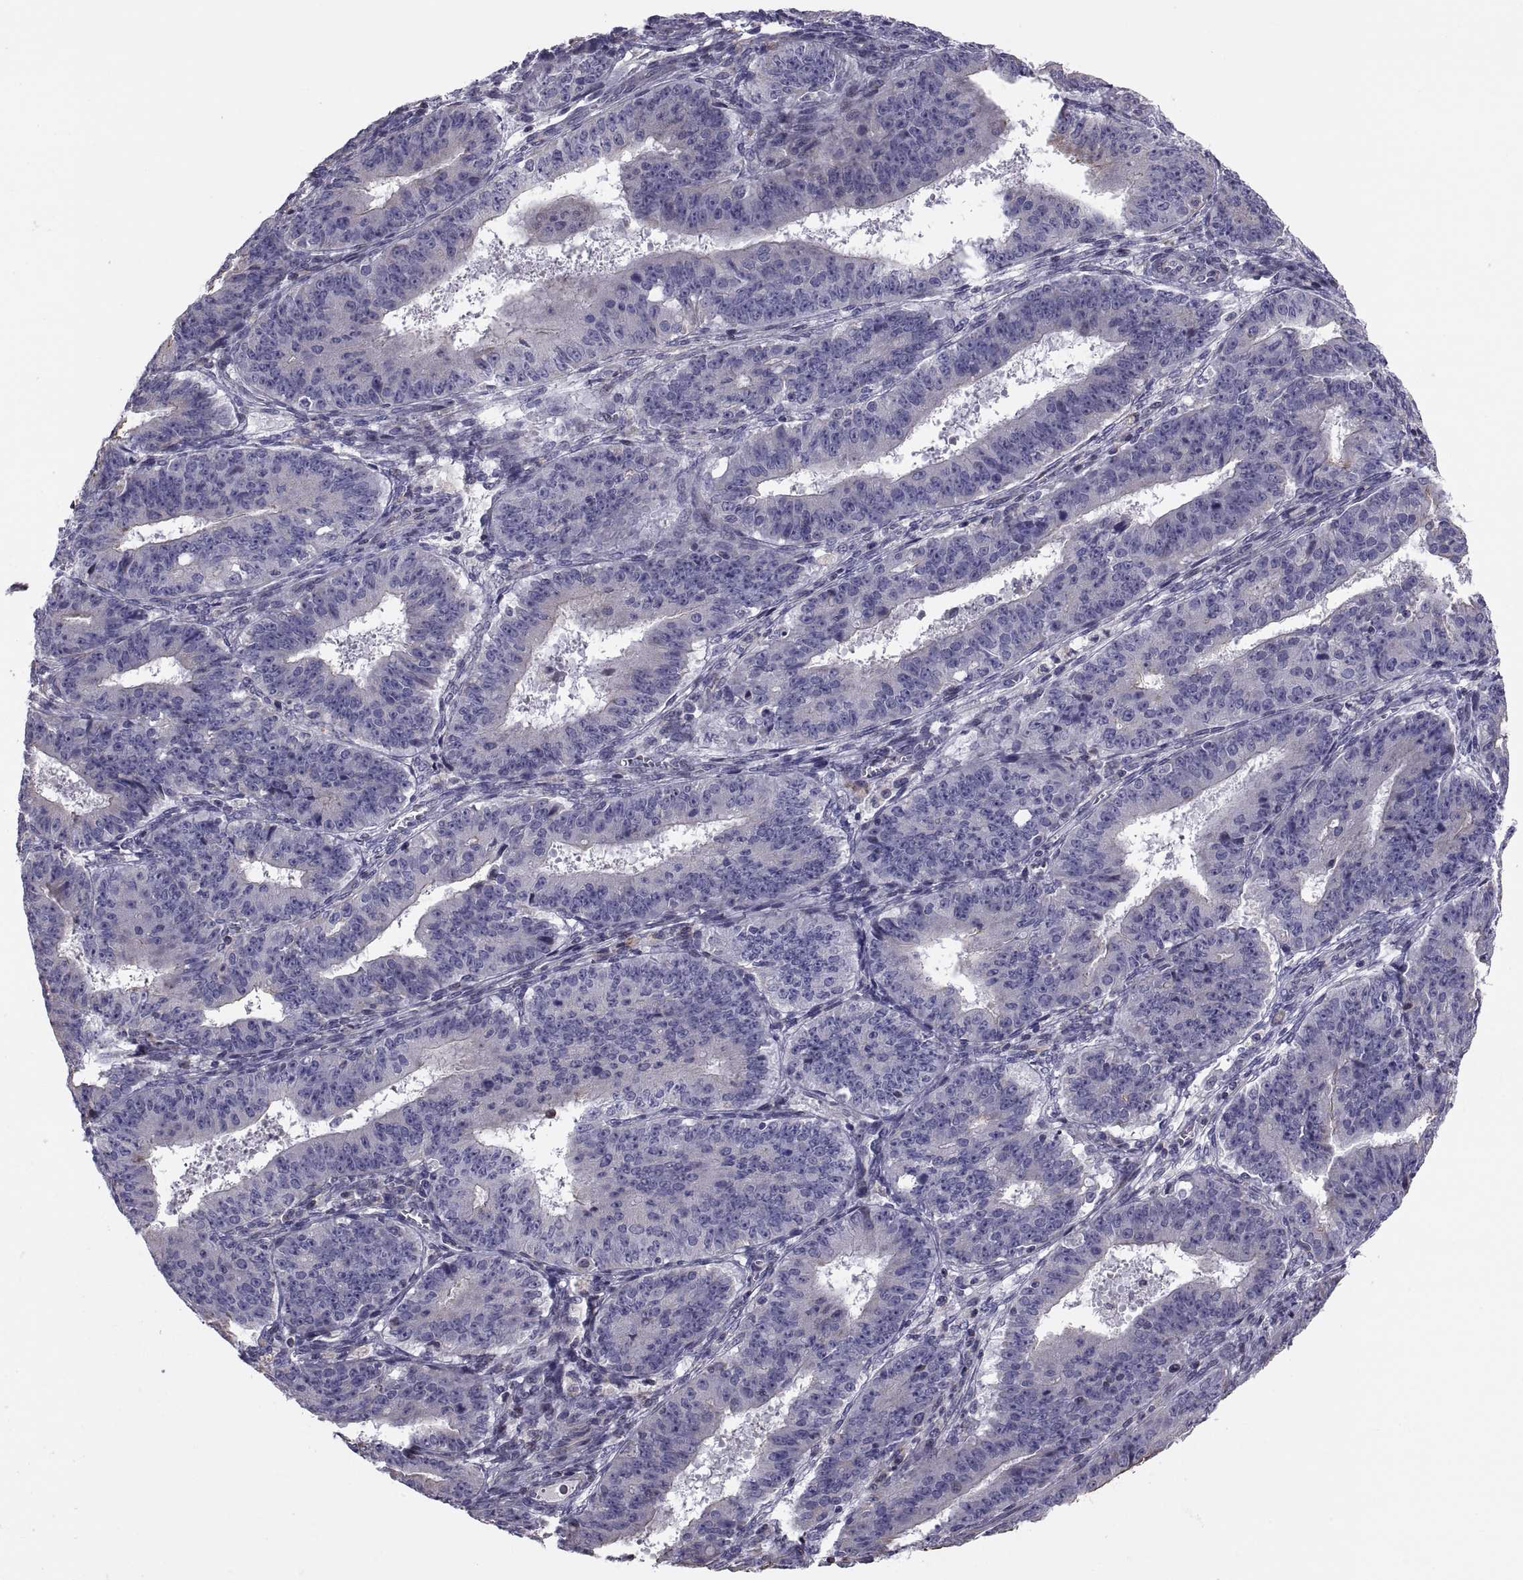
{"staining": {"intensity": "moderate", "quantity": "<25%", "location": "cytoplasmic/membranous"}, "tissue": "ovarian cancer", "cell_type": "Tumor cells", "image_type": "cancer", "snomed": [{"axis": "morphology", "description": "Carcinoma, endometroid"}, {"axis": "topography", "description": "Ovary"}], "caption": "Ovarian cancer was stained to show a protein in brown. There is low levels of moderate cytoplasmic/membranous expression in approximately <25% of tumor cells. (IHC, brightfield microscopy, high magnification).", "gene": "ANO1", "patient": {"sex": "female", "age": 42}}